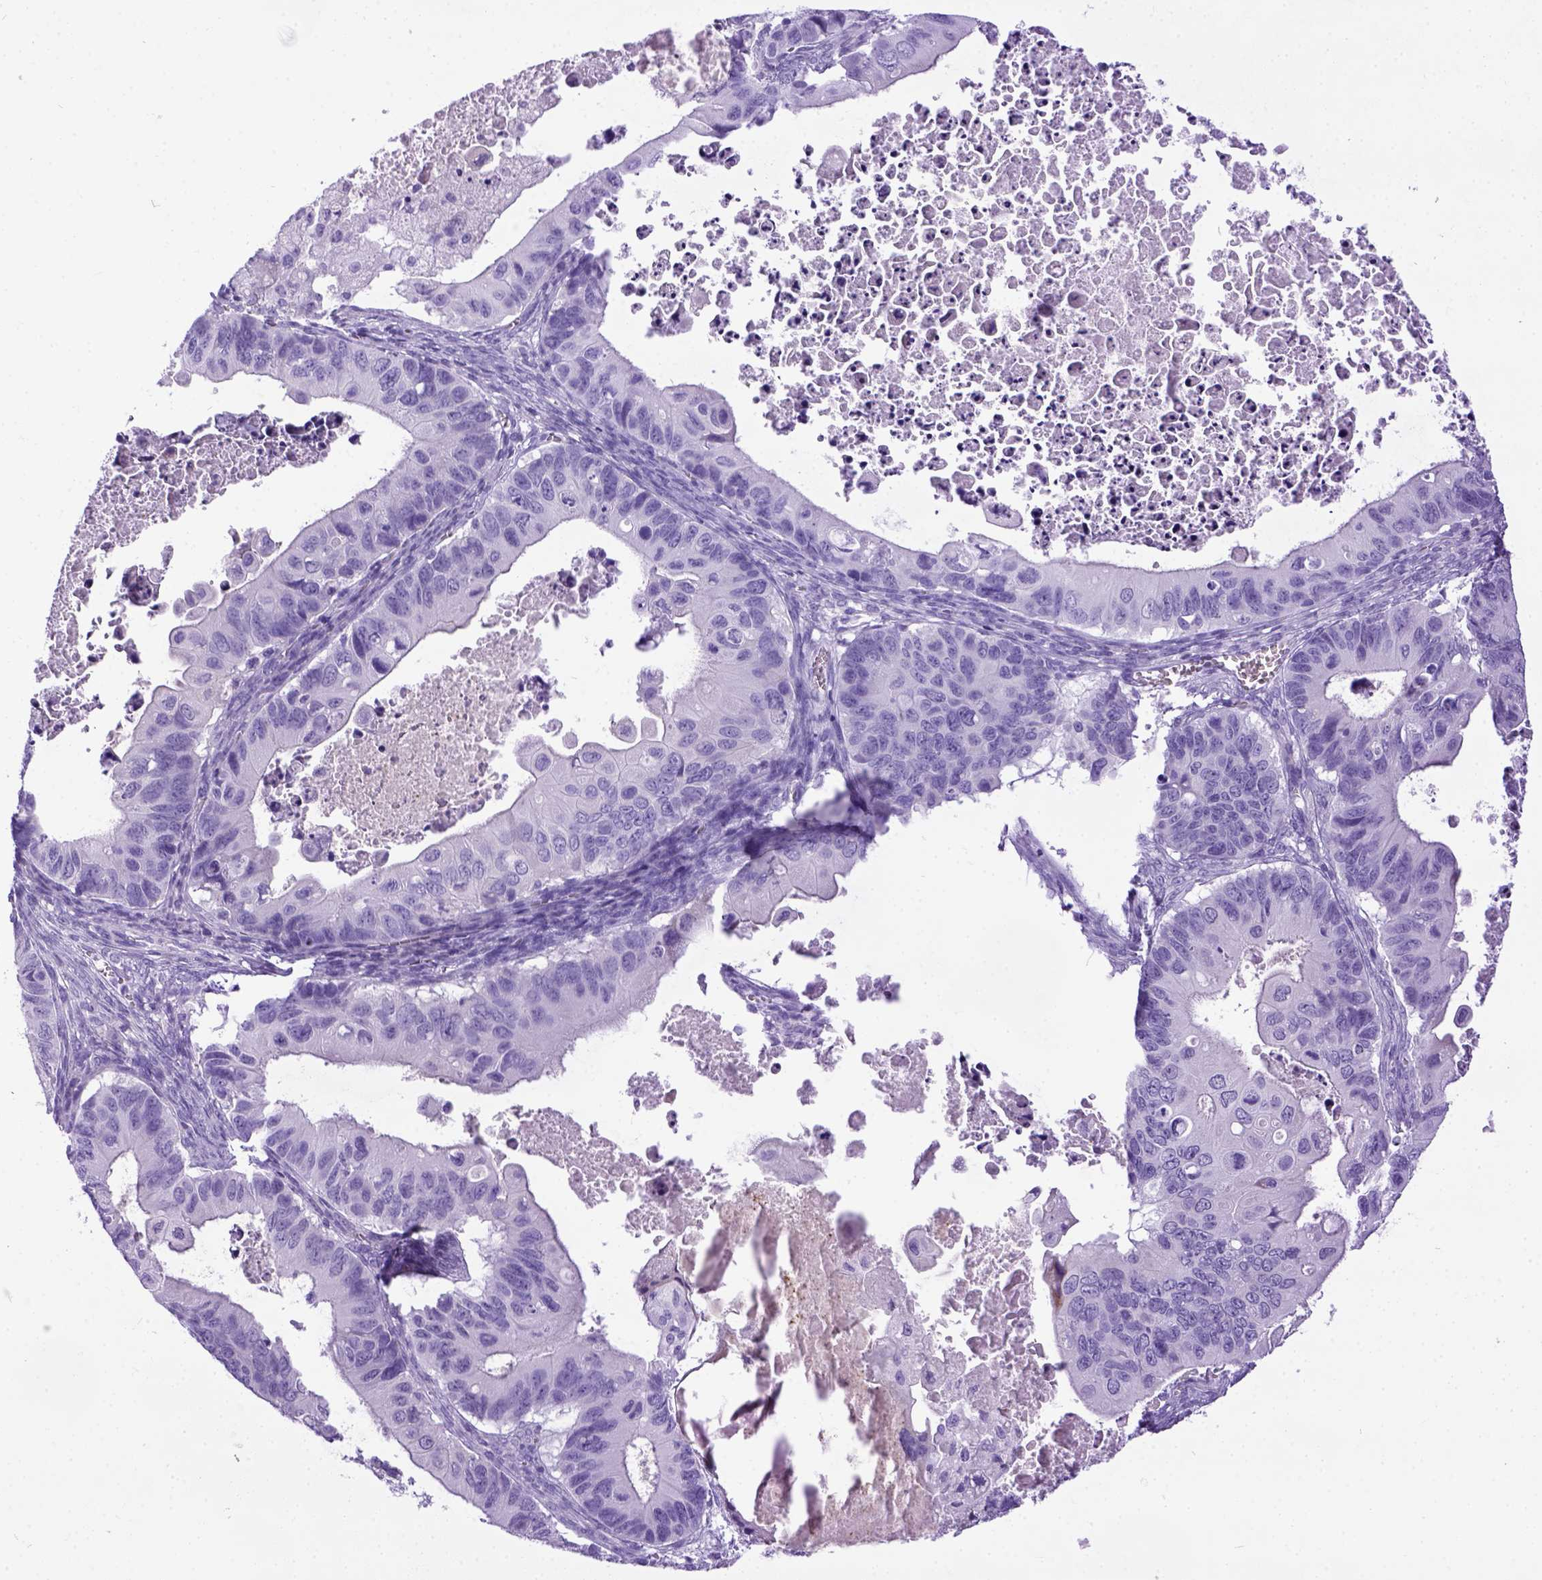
{"staining": {"intensity": "negative", "quantity": "none", "location": "none"}, "tissue": "ovarian cancer", "cell_type": "Tumor cells", "image_type": "cancer", "snomed": [{"axis": "morphology", "description": "Cystadenocarcinoma, mucinous, NOS"}, {"axis": "topography", "description": "Ovary"}], "caption": "DAB (3,3'-diaminobenzidine) immunohistochemical staining of human ovarian mucinous cystadenocarcinoma reveals no significant expression in tumor cells.", "gene": "IGF2", "patient": {"sex": "female", "age": 64}}